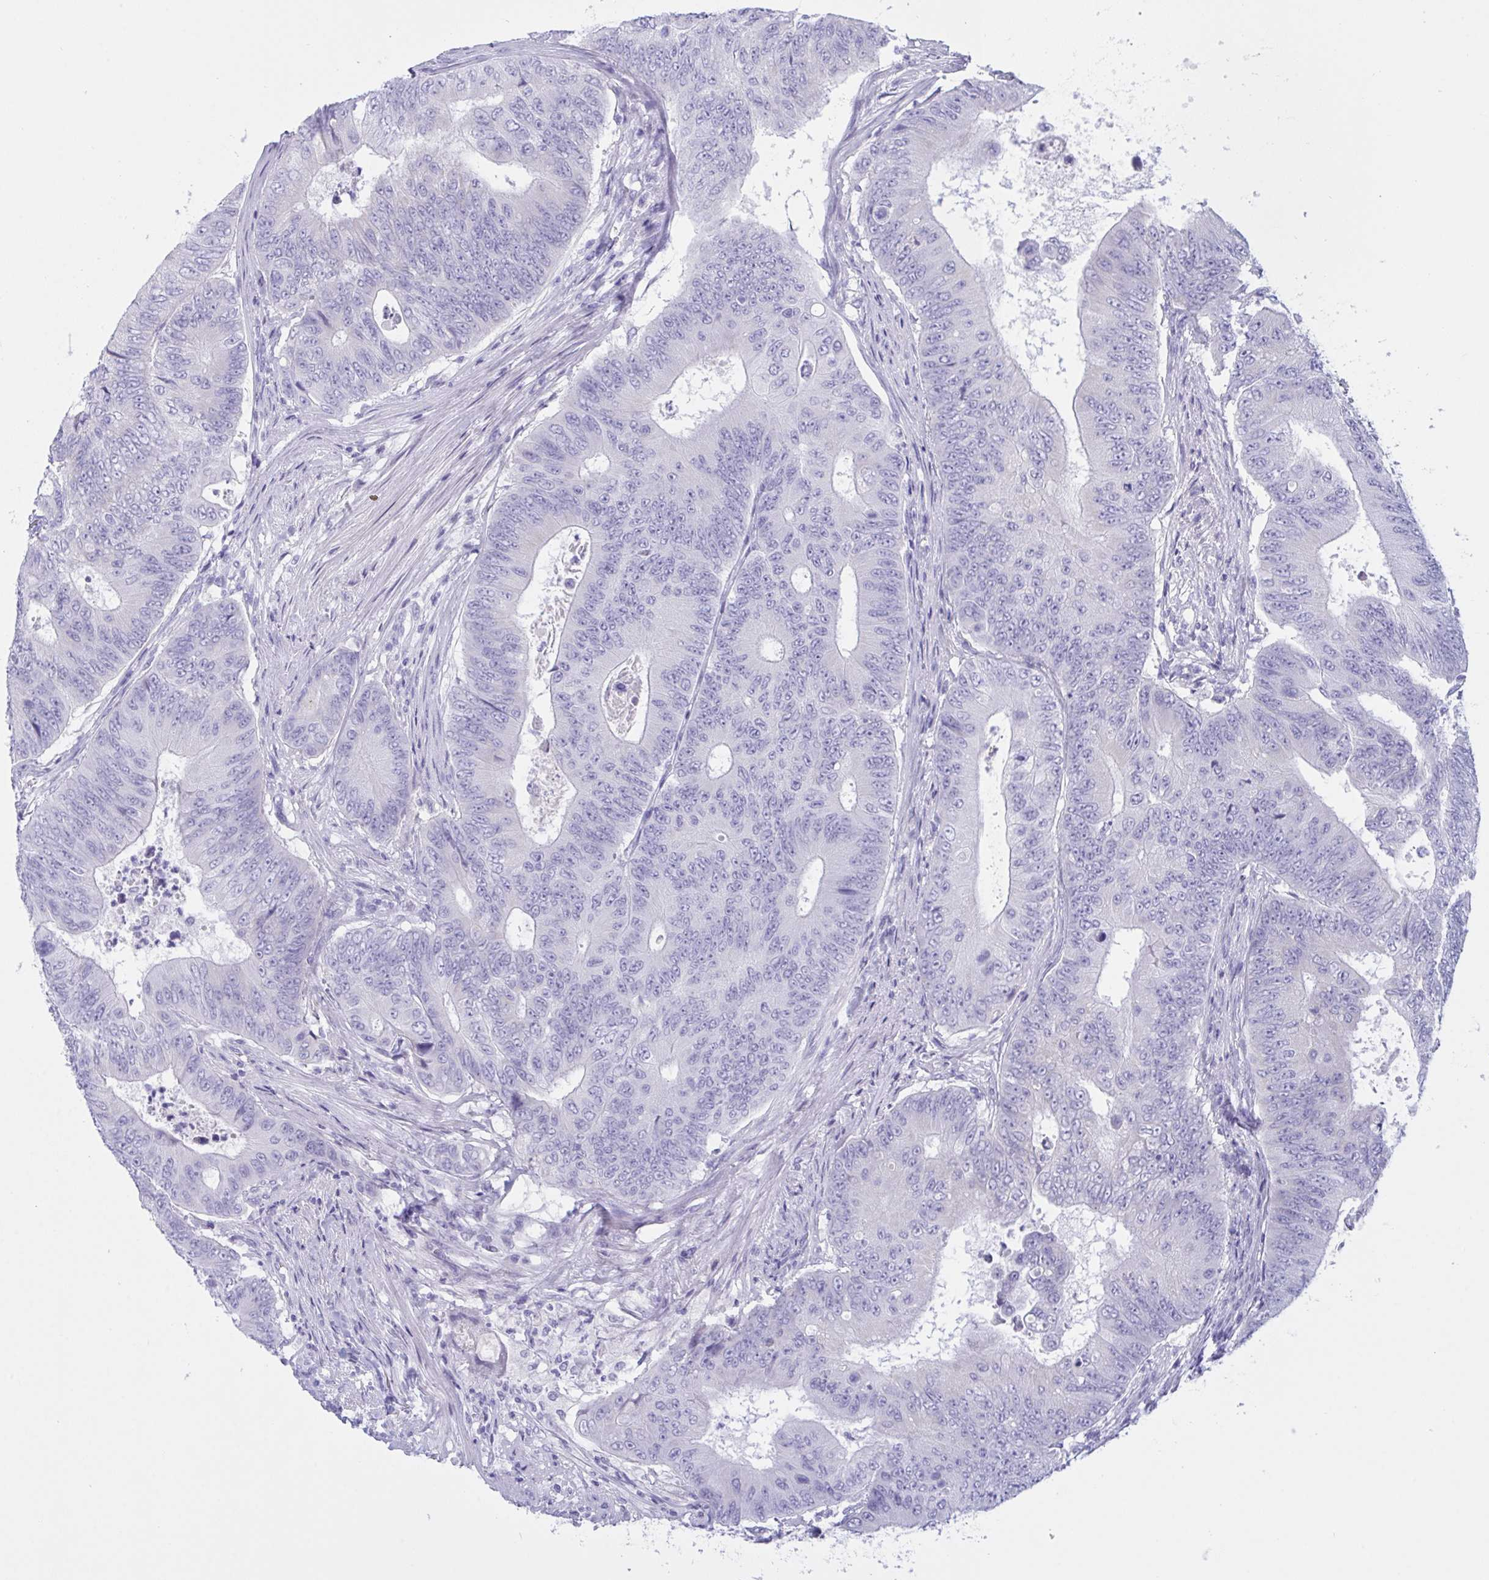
{"staining": {"intensity": "negative", "quantity": "none", "location": "none"}, "tissue": "colorectal cancer", "cell_type": "Tumor cells", "image_type": "cancer", "snomed": [{"axis": "morphology", "description": "Adenocarcinoma, NOS"}, {"axis": "topography", "description": "Colon"}], "caption": "Adenocarcinoma (colorectal) was stained to show a protein in brown. There is no significant staining in tumor cells. Brightfield microscopy of IHC stained with DAB (3,3'-diaminobenzidine) (brown) and hematoxylin (blue), captured at high magnification.", "gene": "OXLD1", "patient": {"sex": "female", "age": 48}}